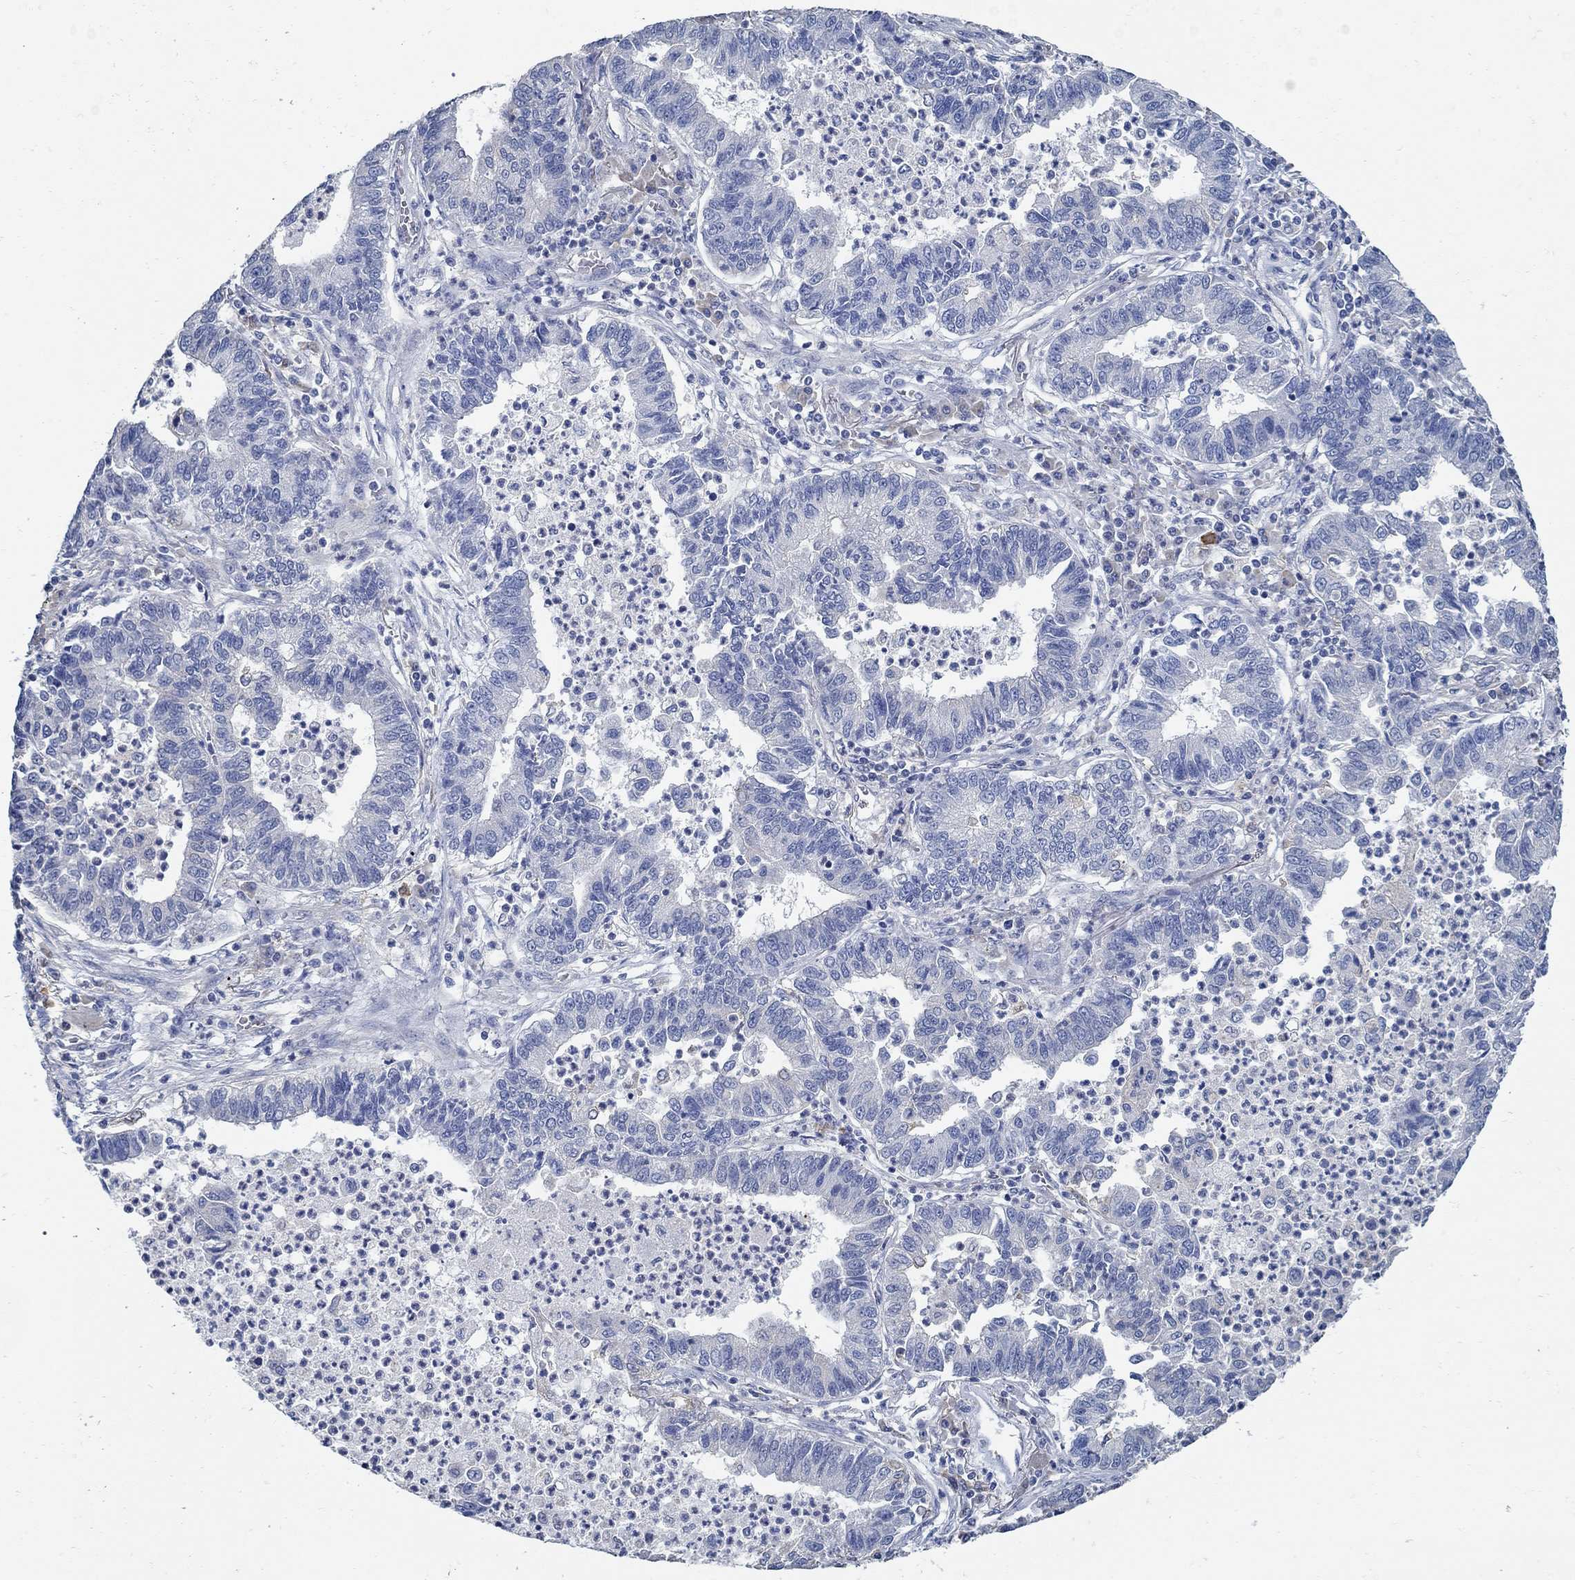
{"staining": {"intensity": "negative", "quantity": "none", "location": "none"}, "tissue": "lung cancer", "cell_type": "Tumor cells", "image_type": "cancer", "snomed": [{"axis": "morphology", "description": "Adenocarcinoma, NOS"}, {"axis": "topography", "description": "Lung"}], "caption": "An image of human lung adenocarcinoma is negative for staining in tumor cells.", "gene": "PCDH11X", "patient": {"sex": "female", "age": 57}}